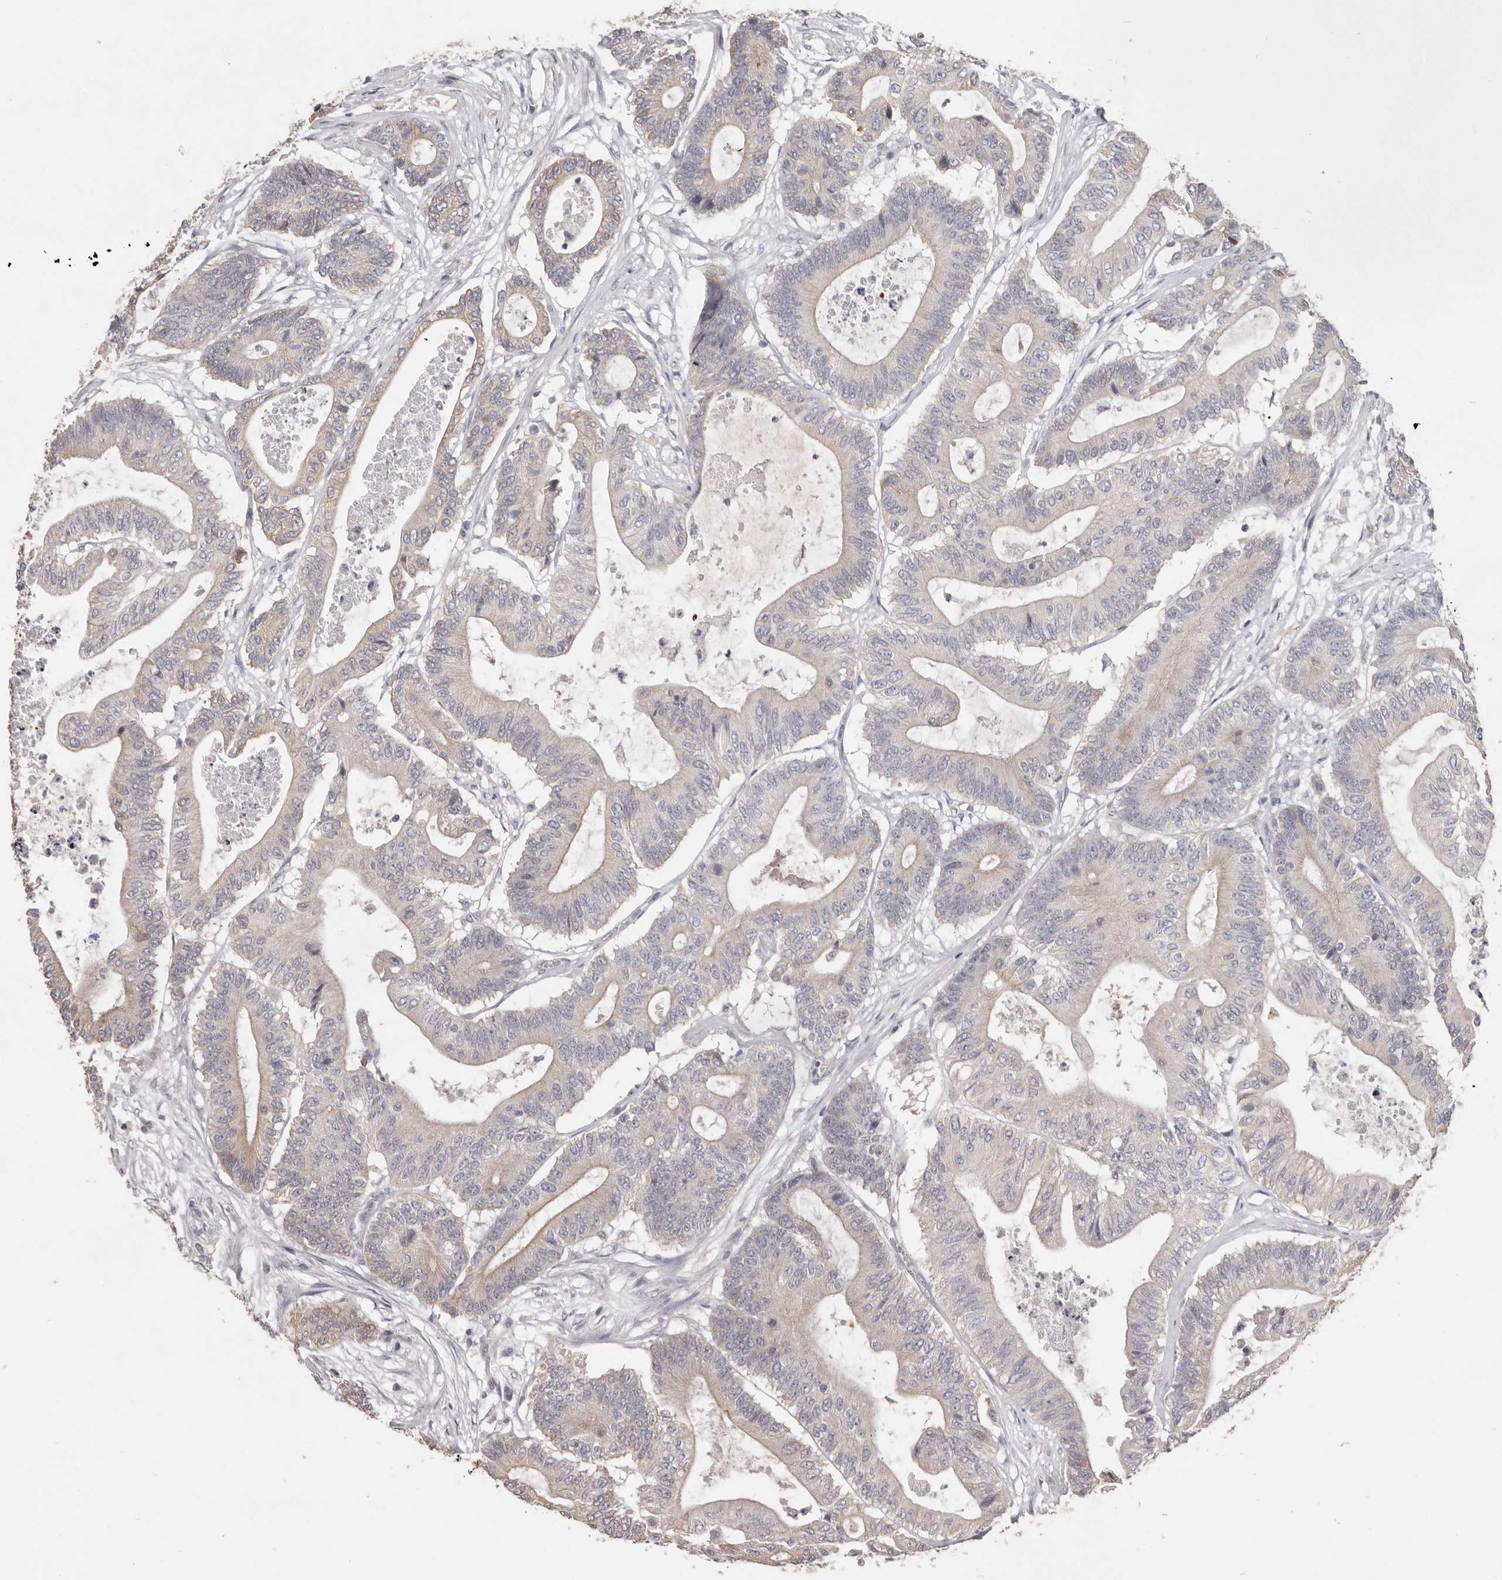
{"staining": {"intensity": "weak", "quantity": "<25%", "location": "cytoplasmic/membranous"}, "tissue": "colorectal cancer", "cell_type": "Tumor cells", "image_type": "cancer", "snomed": [{"axis": "morphology", "description": "Adenocarcinoma, NOS"}, {"axis": "topography", "description": "Colon"}], "caption": "The image demonstrates no staining of tumor cells in colorectal adenocarcinoma. (DAB immunohistochemistry with hematoxylin counter stain).", "gene": "ZYG11B", "patient": {"sex": "female", "age": 84}}